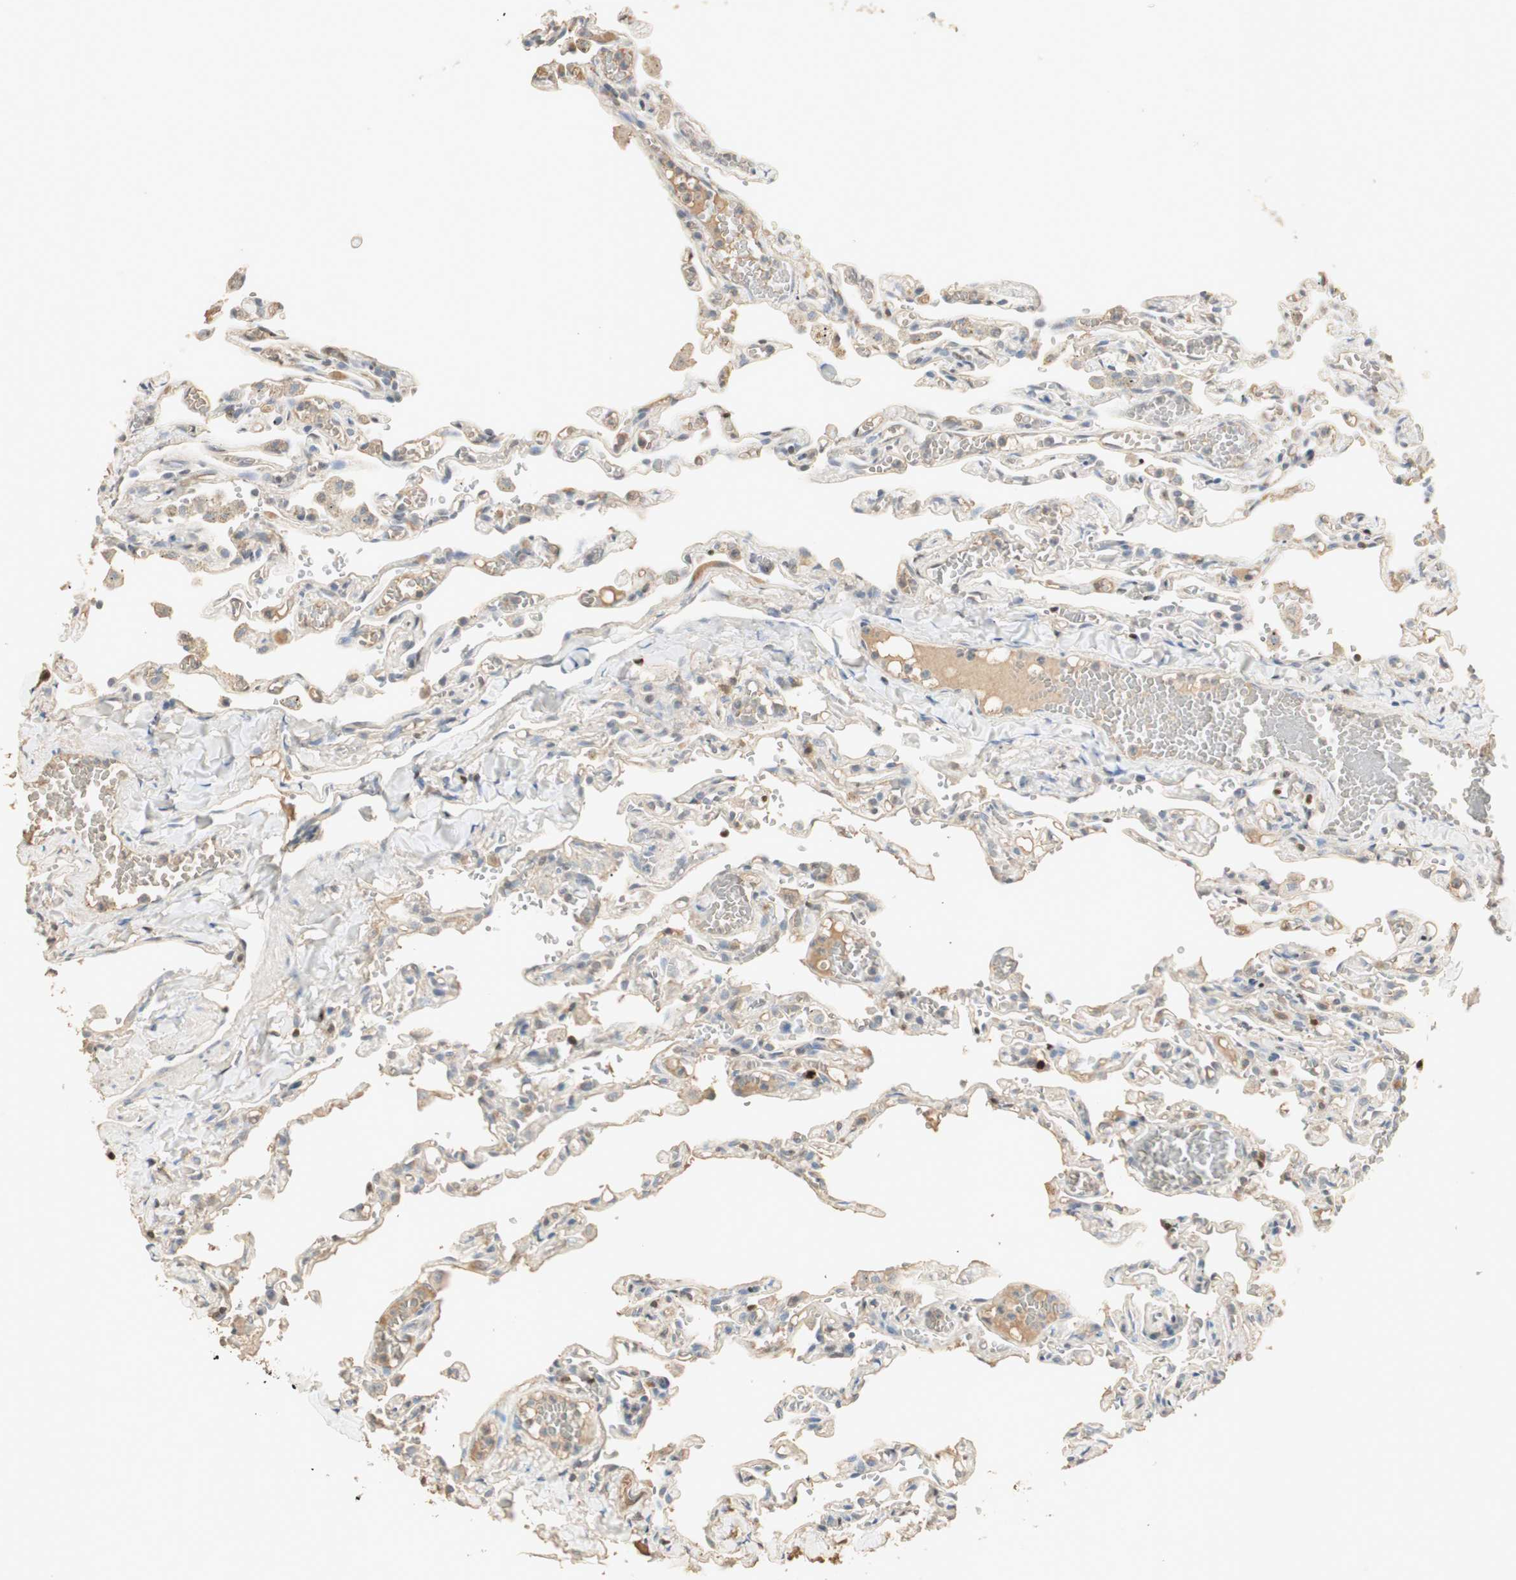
{"staining": {"intensity": "moderate", "quantity": "<25%", "location": "cytoplasmic/membranous"}, "tissue": "lung", "cell_type": "Alveolar cells", "image_type": "normal", "snomed": [{"axis": "morphology", "description": "Normal tissue, NOS"}, {"axis": "topography", "description": "Lung"}], "caption": "Alveolar cells show low levels of moderate cytoplasmic/membranous expression in approximately <25% of cells in normal human lung.", "gene": "RUNX2", "patient": {"sex": "male", "age": 21}}